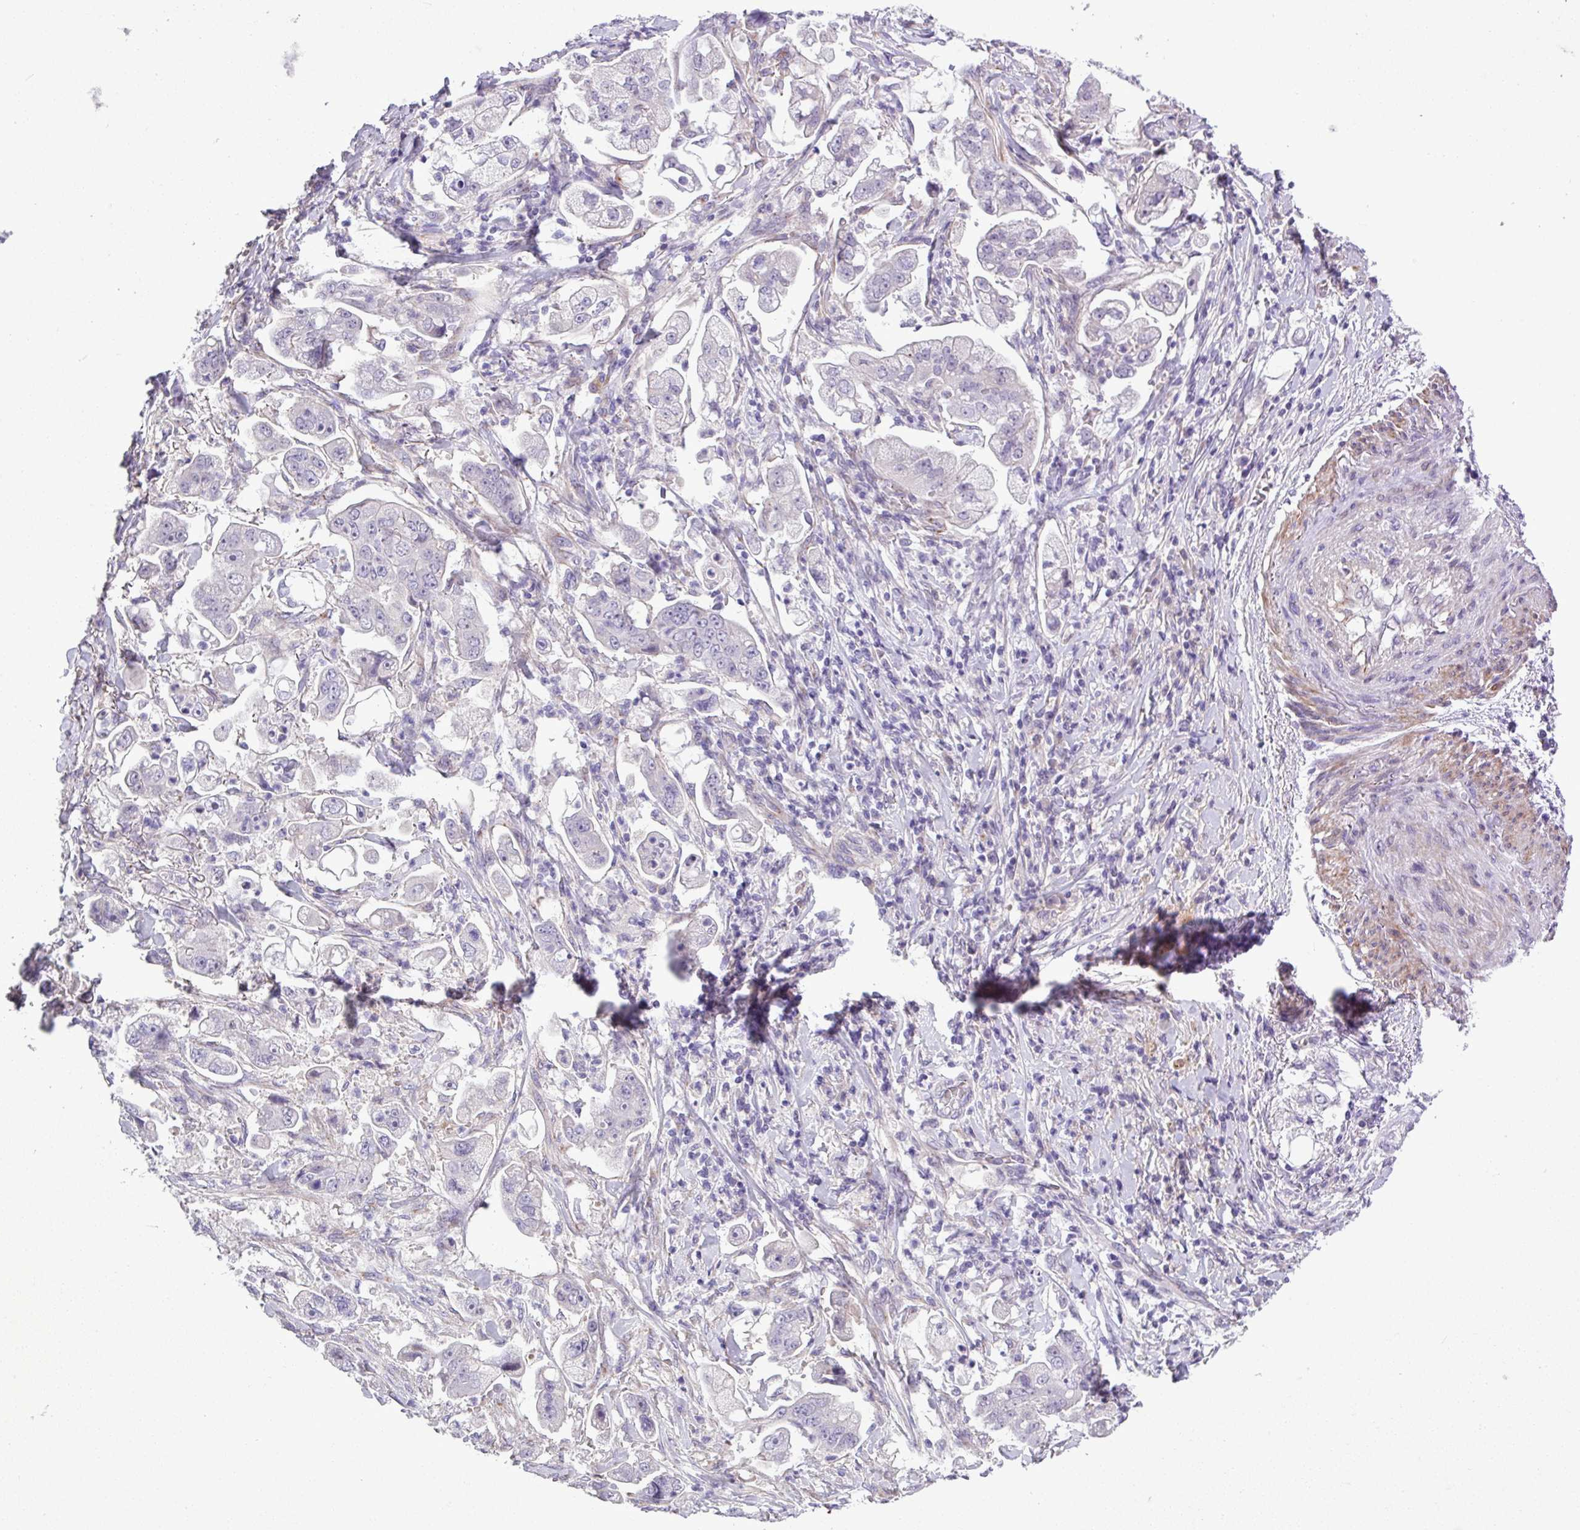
{"staining": {"intensity": "negative", "quantity": "none", "location": "none"}, "tissue": "stomach cancer", "cell_type": "Tumor cells", "image_type": "cancer", "snomed": [{"axis": "morphology", "description": "Adenocarcinoma, NOS"}, {"axis": "topography", "description": "Stomach"}], "caption": "Protein analysis of stomach adenocarcinoma exhibits no significant positivity in tumor cells. (Brightfield microscopy of DAB immunohistochemistry at high magnification).", "gene": "SPINK8", "patient": {"sex": "male", "age": 62}}